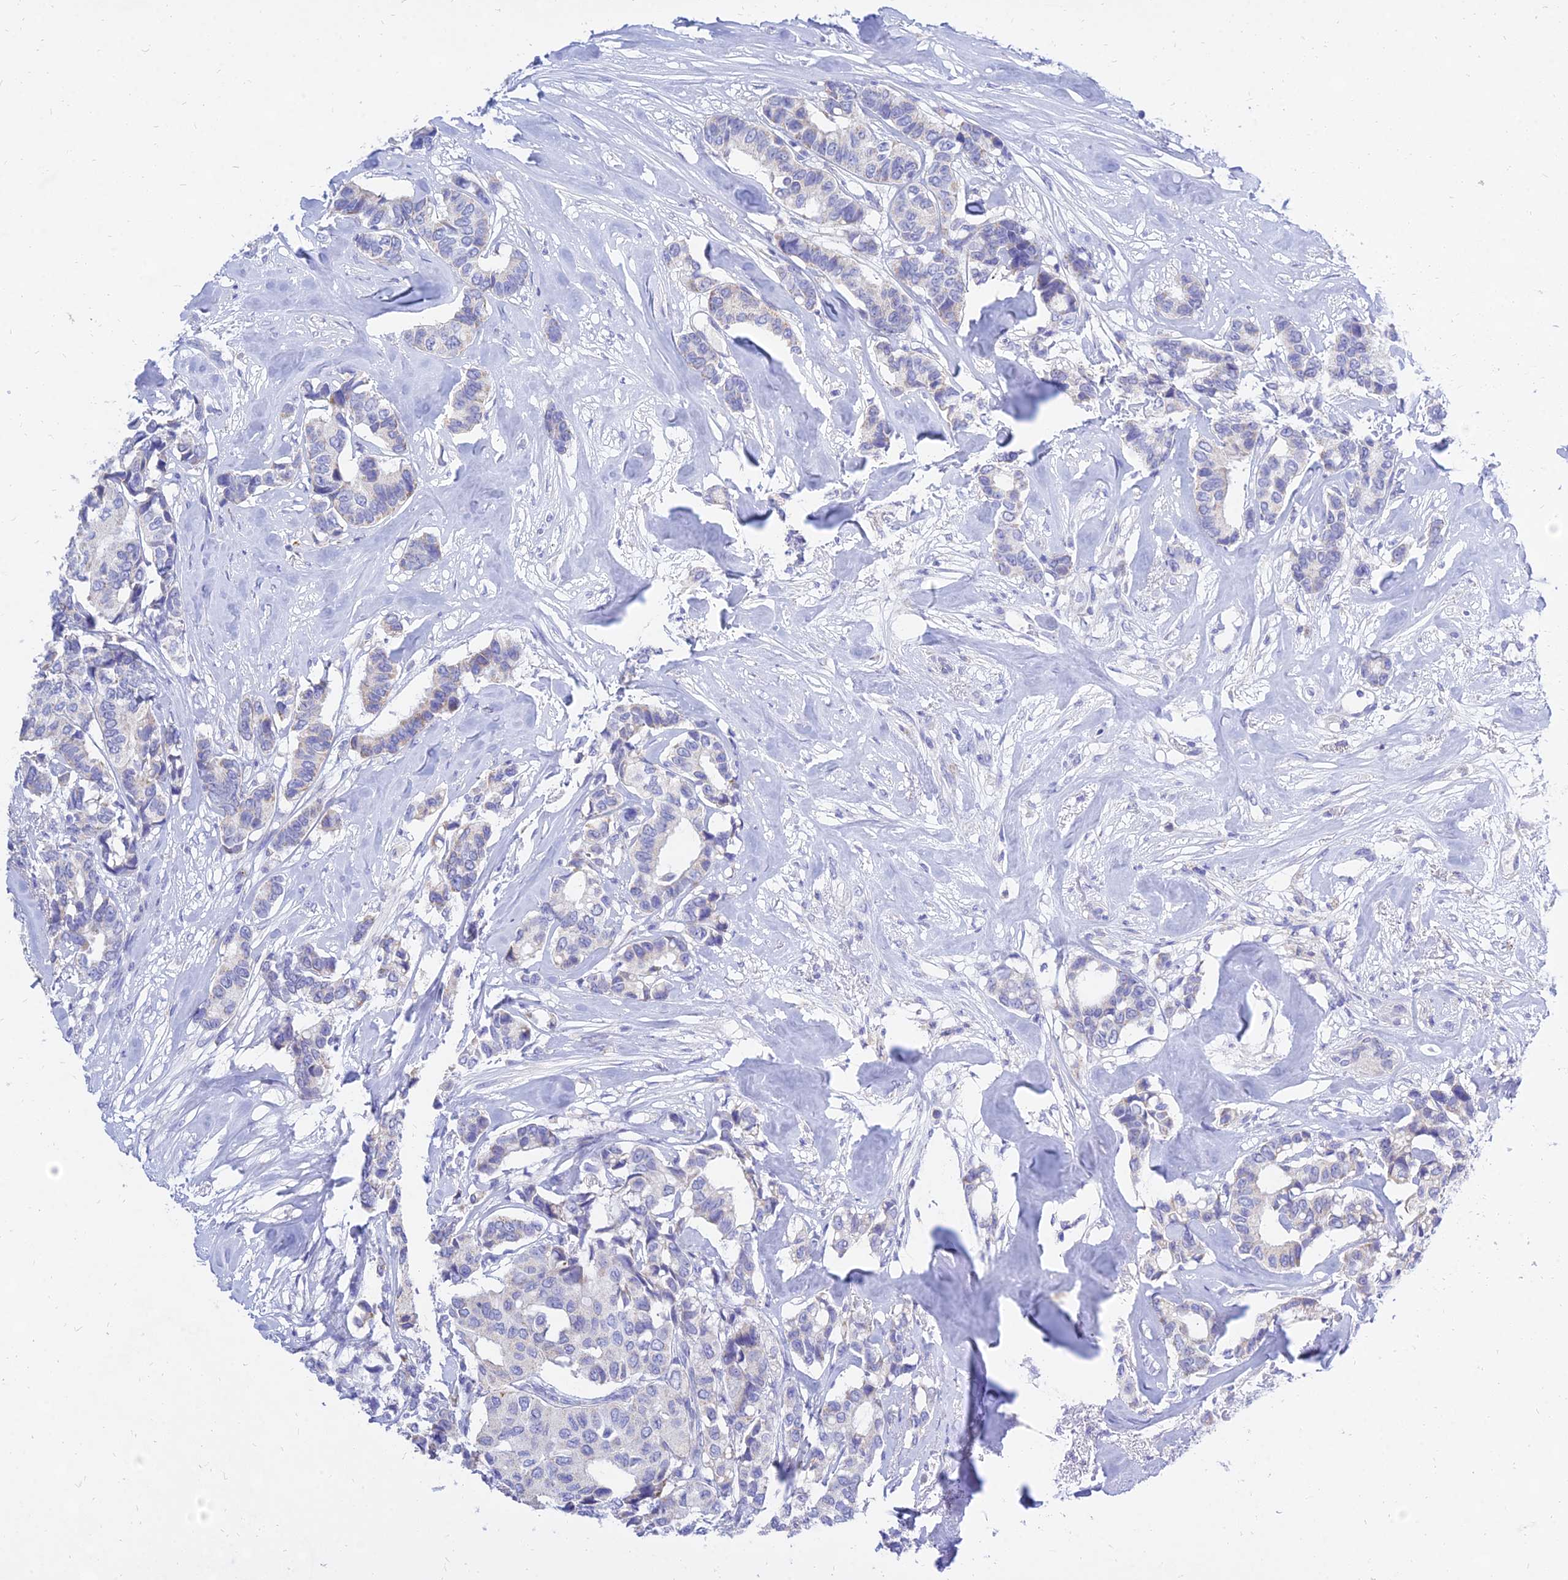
{"staining": {"intensity": "negative", "quantity": "none", "location": "none"}, "tissue": "breast cancer", "cell_type": "Tumor cells", "image_type": "cancer", "snomed": [{"axis": "morphology", "description": "Duct carcinoma"}, {"axis": "topography", "description": "Breast"}], "caption": "Immunohistochemistry image of breast intraductal carcinoma stained for a protein (brown), which reveals no positivity in tumor cells.", "gene": "PKN3", "patient": {"sex": "female", "age": 87}}